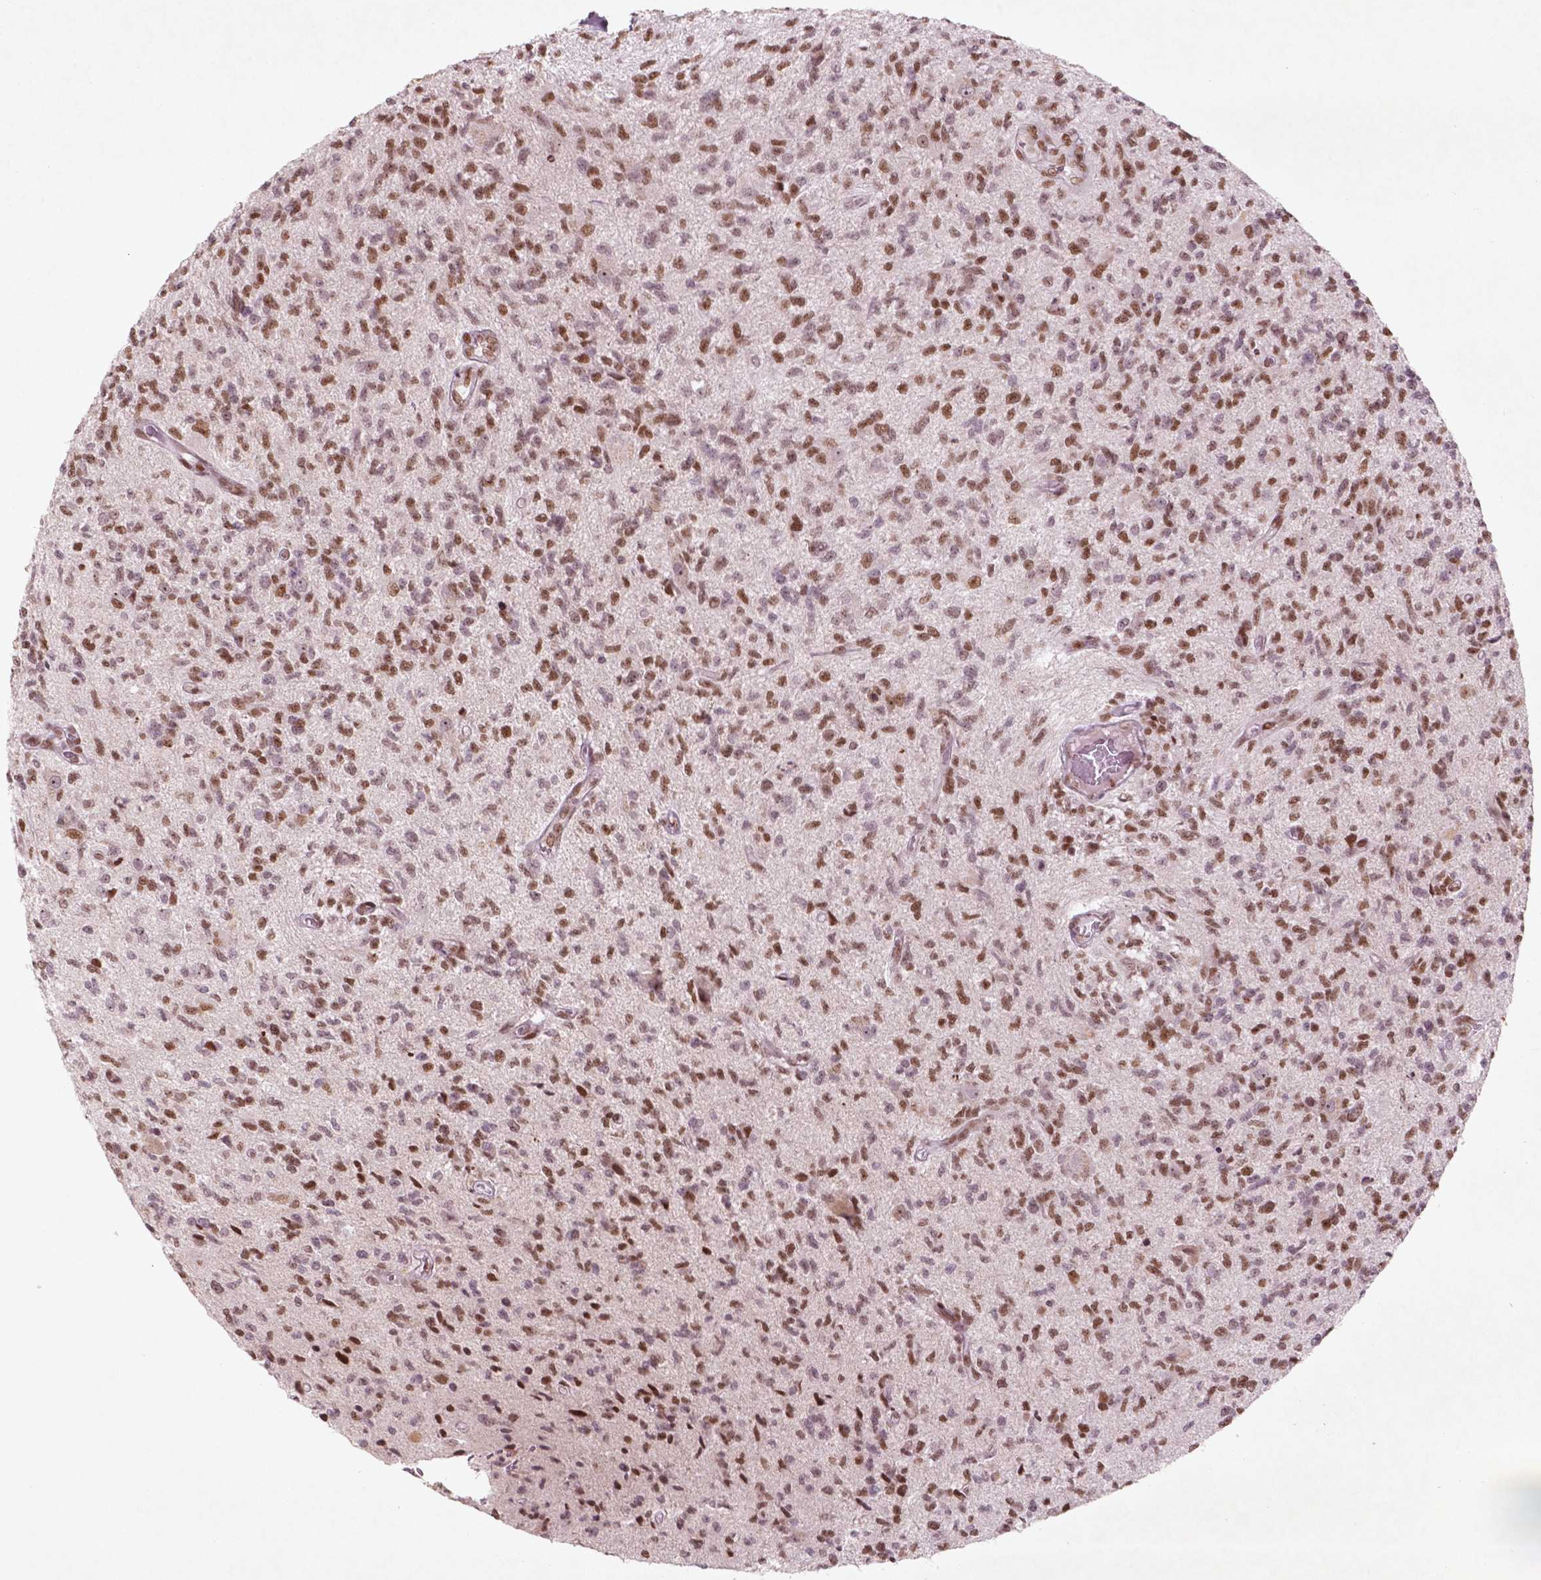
{"staining": {"intensity": "moderate", "quantity": ">75%", "location": "nuclear"}, "tissue": "glioma", "cell_type": "Tumor cells", "image_type": "cancer", "snomed": [{"axis": "morphology", "description": "Glioma, malignant, High grade"}, {"axis": "topography", "description": "Brain"}], "caption": "Glioma tissue reveals moderate nuclear staining in approximately >75% of tumor cells, visualized by immunohistochemistry. Nuclei are stained in blue.", "gene": "HMG20B", "patient": {"sex": "male", "age": 56}}